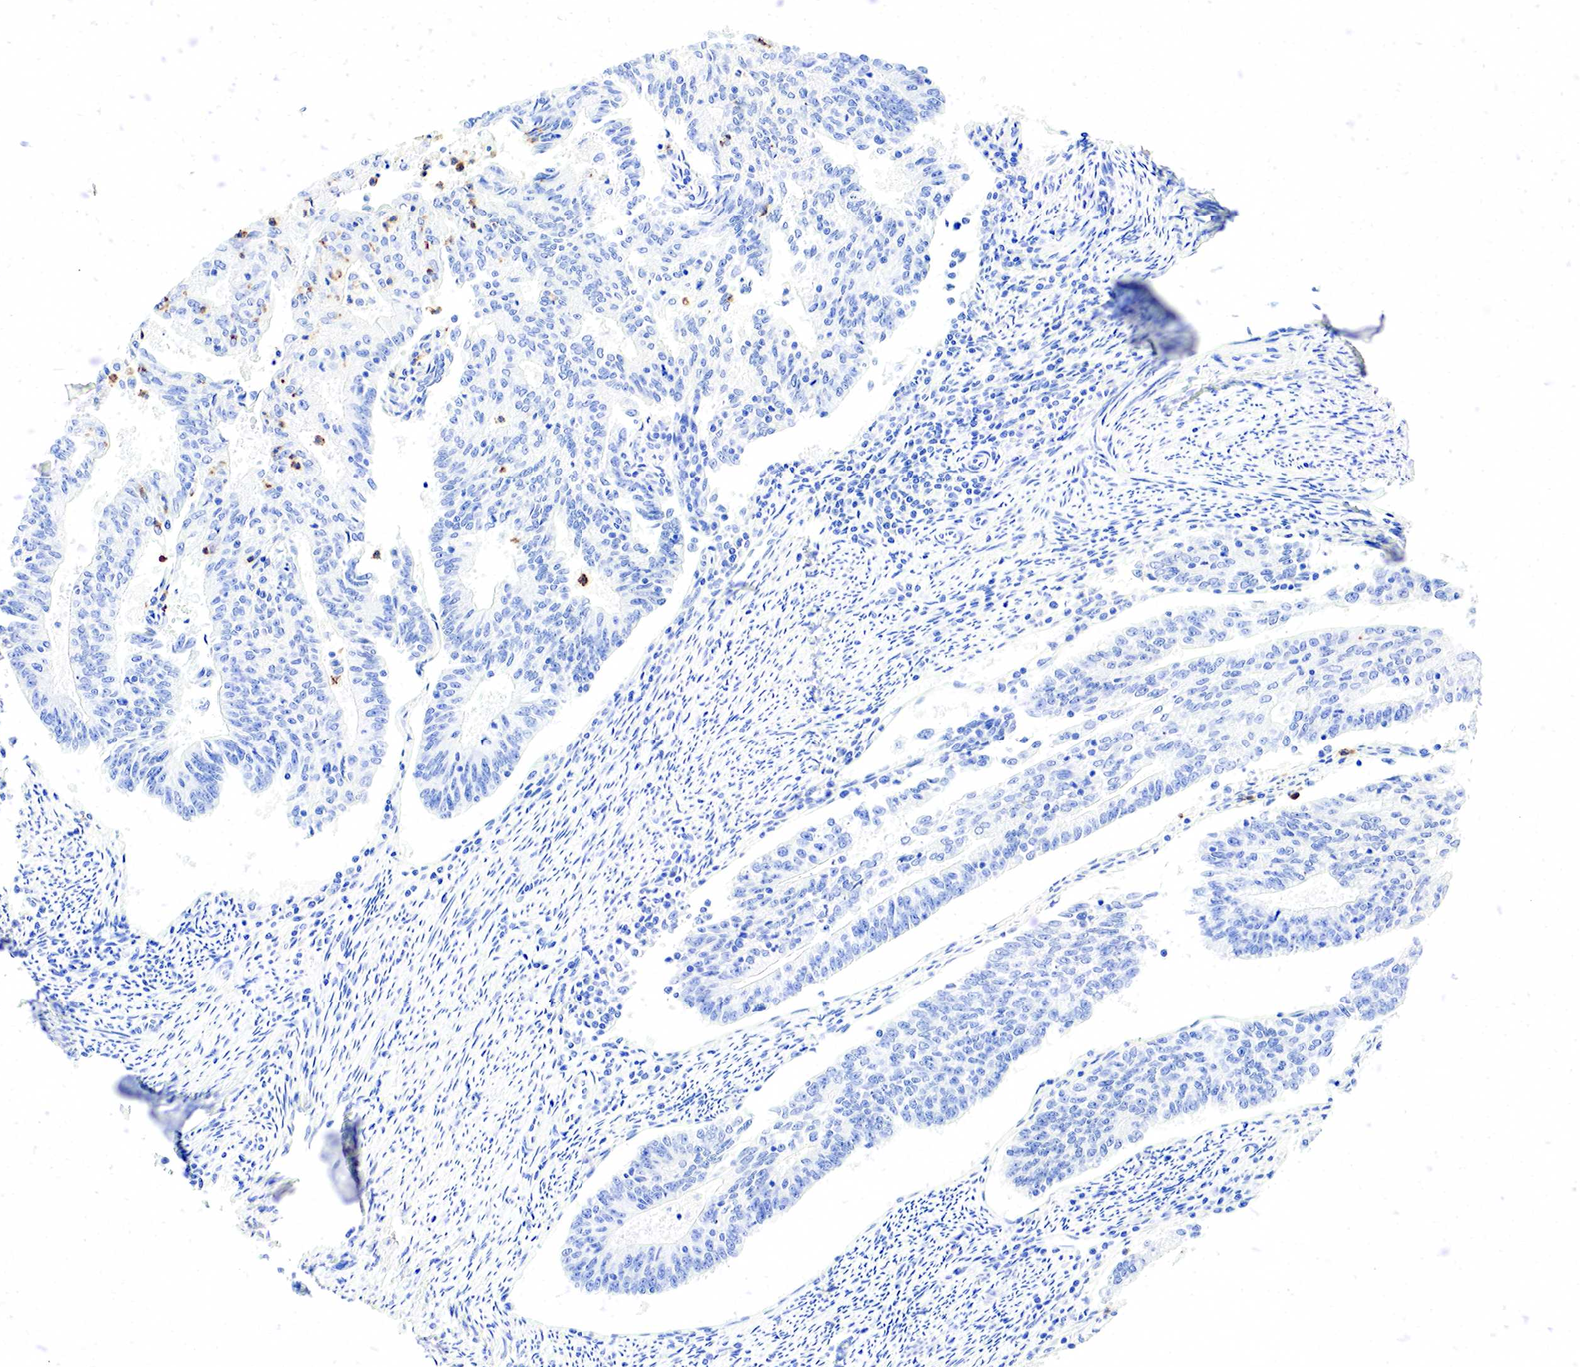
{"staining": {"intensity": "negative", "quantity": "none", "location": "none"}, "tissue": "endometrial cancer", "cell_type": "Tumor cells", "image_type": "cancer", "snomed": [{"axis": "morphology", "description": "Adenocarcinoma, NOS"}, {"axis": "topography", "description": "Endometrium"}], "caption": "Immunohistochemistry (IHC) micrograph of adenocarcinoma (endometrial) stained for a protein (brown), which shows no expression in tumor cells.", "gene": "FUT4", "patient": {"sex": "female", "age": 56}}